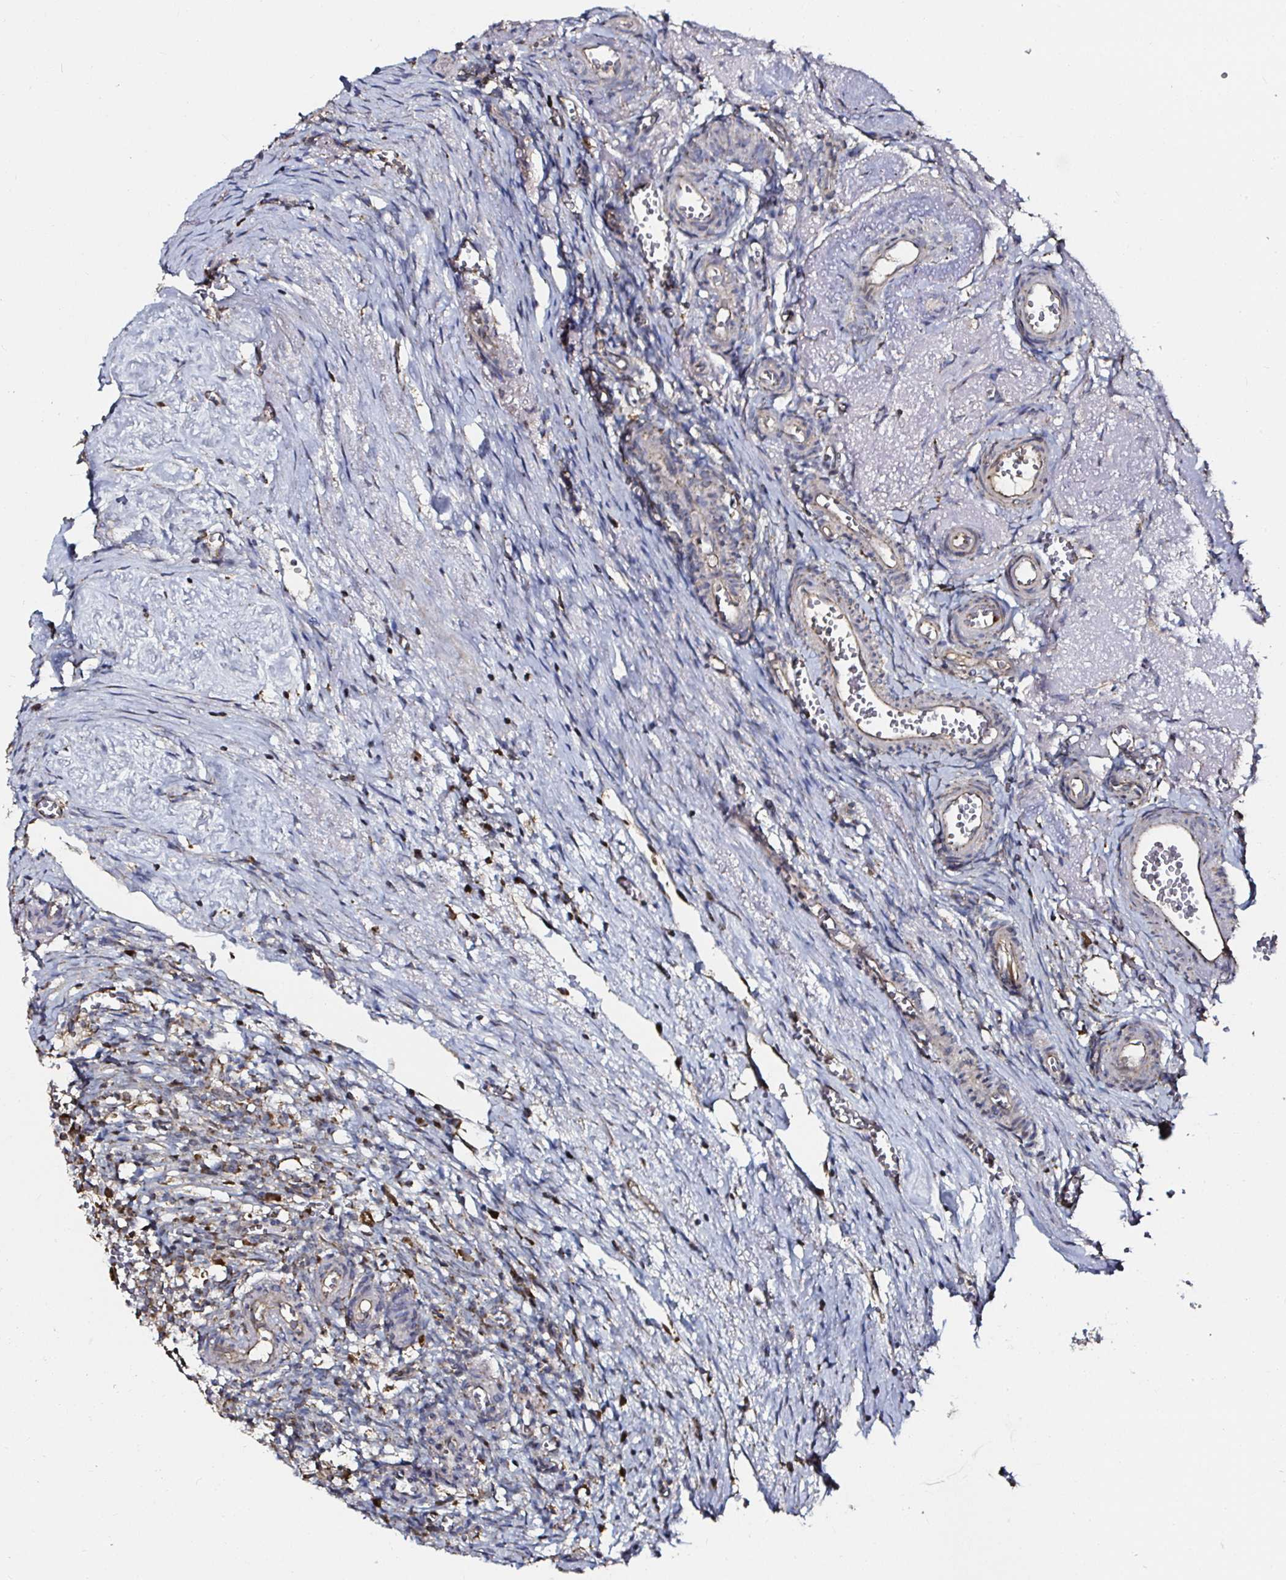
{"staining": {"intensity": "strong", "quantity": ">75%", "location": "cytoplasmic/membranous"}, "tissue": "ovary", "cell_type": "Follicle cells", "image_type": "normal", "snomed": [{"axis": "morphology", "description": "Normal tissue, NOS"}, {"axis": "topography", "description": "Ovary"}], "caption": "Protein staining of benign ovary reveals strong cytoplasmic/membranous expression in about >75% of follicle cells. The protein is shown in brown color, while the nuclei are stained blue.", "gene": "ATAD3A", "patient": {"sex": "female", "age": 41}}